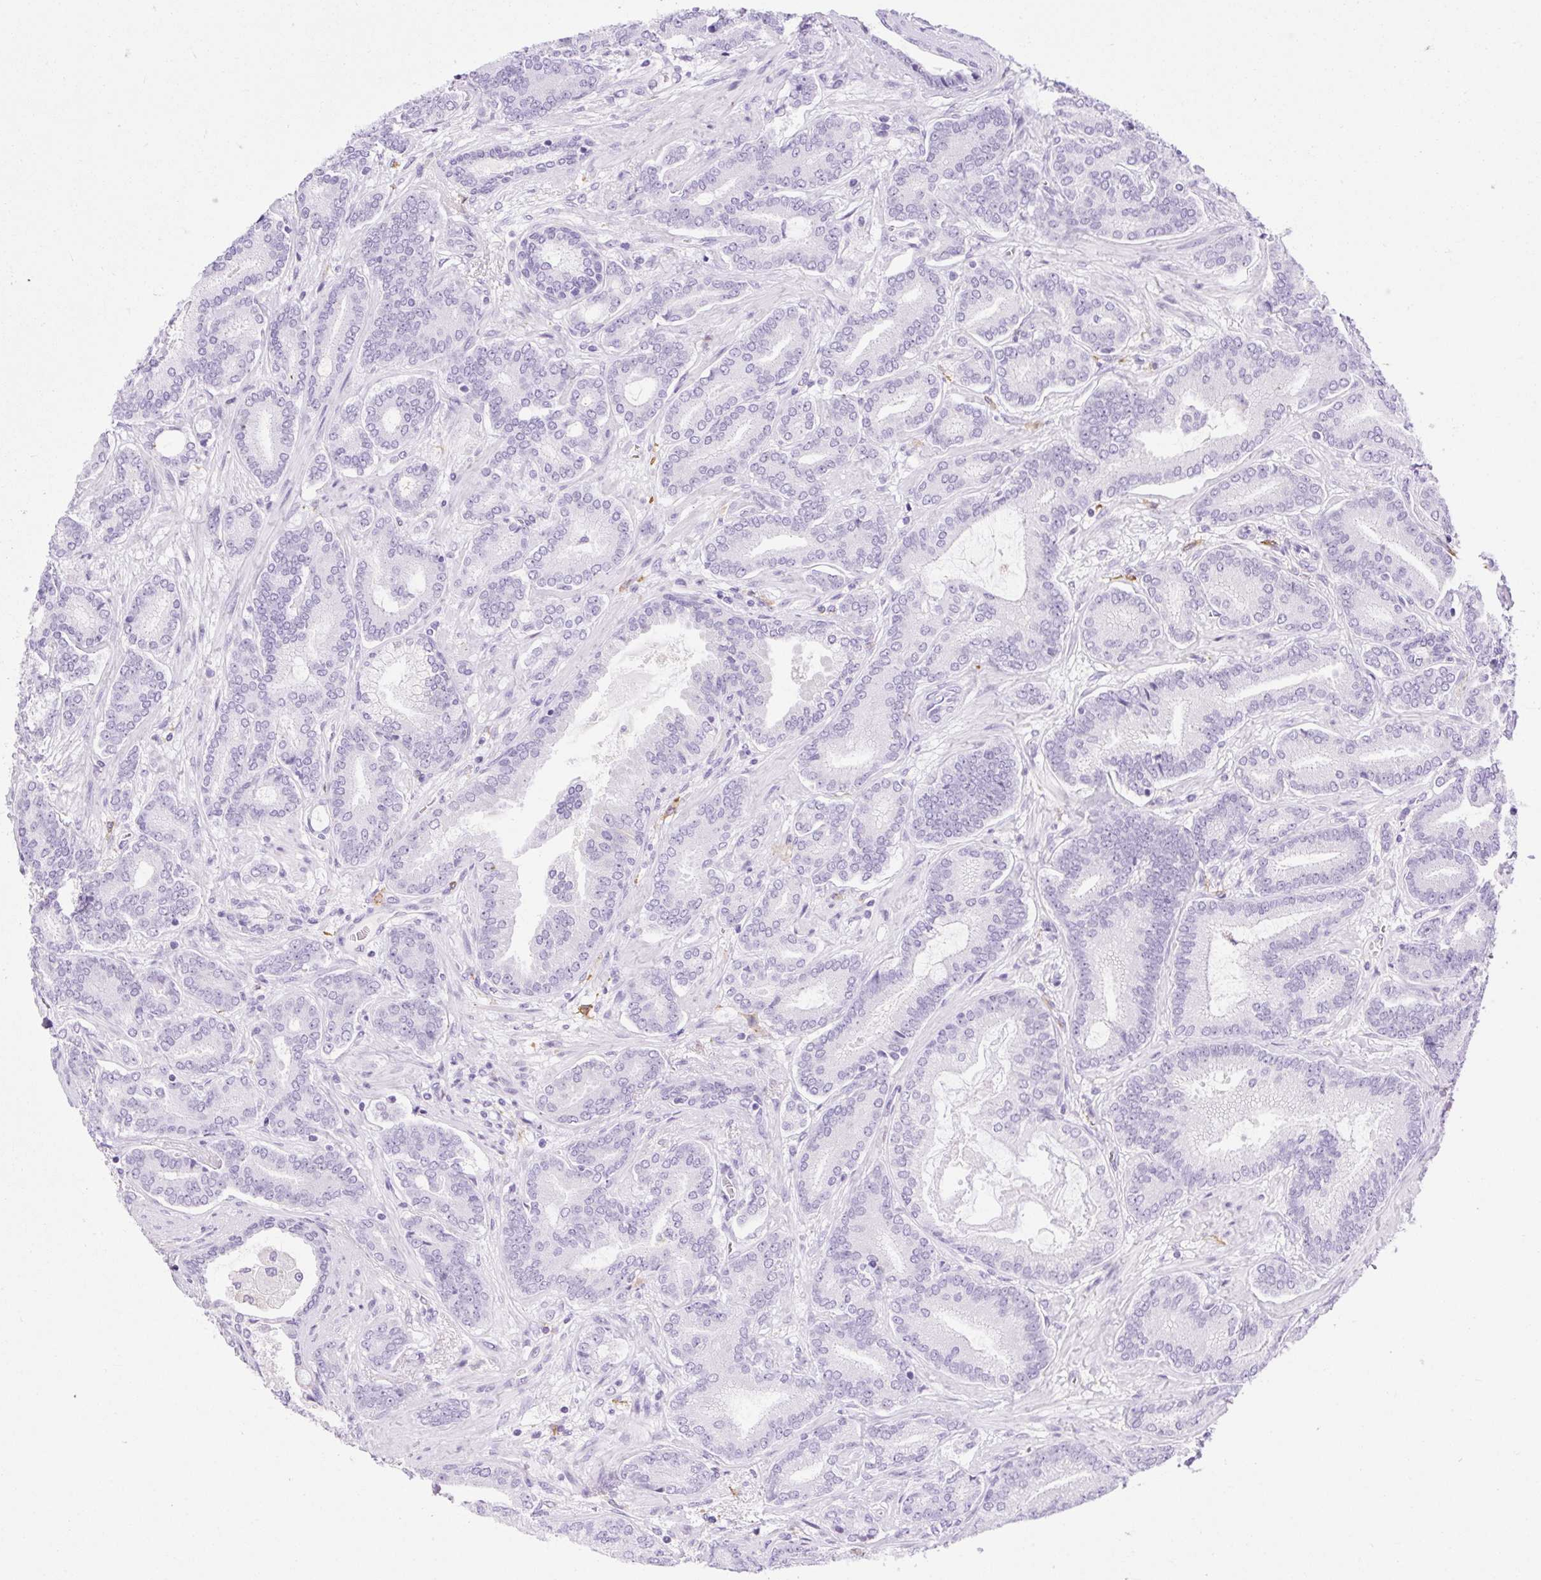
{"staining": {"intensity": "negative", "quantity": "none", "location": "none"}, "tissue": "prostate cancer", "cell_type": "Tumor cells", "image_type": "cancer", "snomed": [{"axis": "morphology", "description": "Adenocarcinoma, High grade"}, {"axis": "topography", "description": "Prostate"}], "caption": "Prostate cancer (adenocarcinoma (high-grade)) stained for a protein using immunohistochemistry (IHC) displays no staining tumor cells.", "gene": "SIGLEC1", "patient": {"sex": "male", "age": 62}}